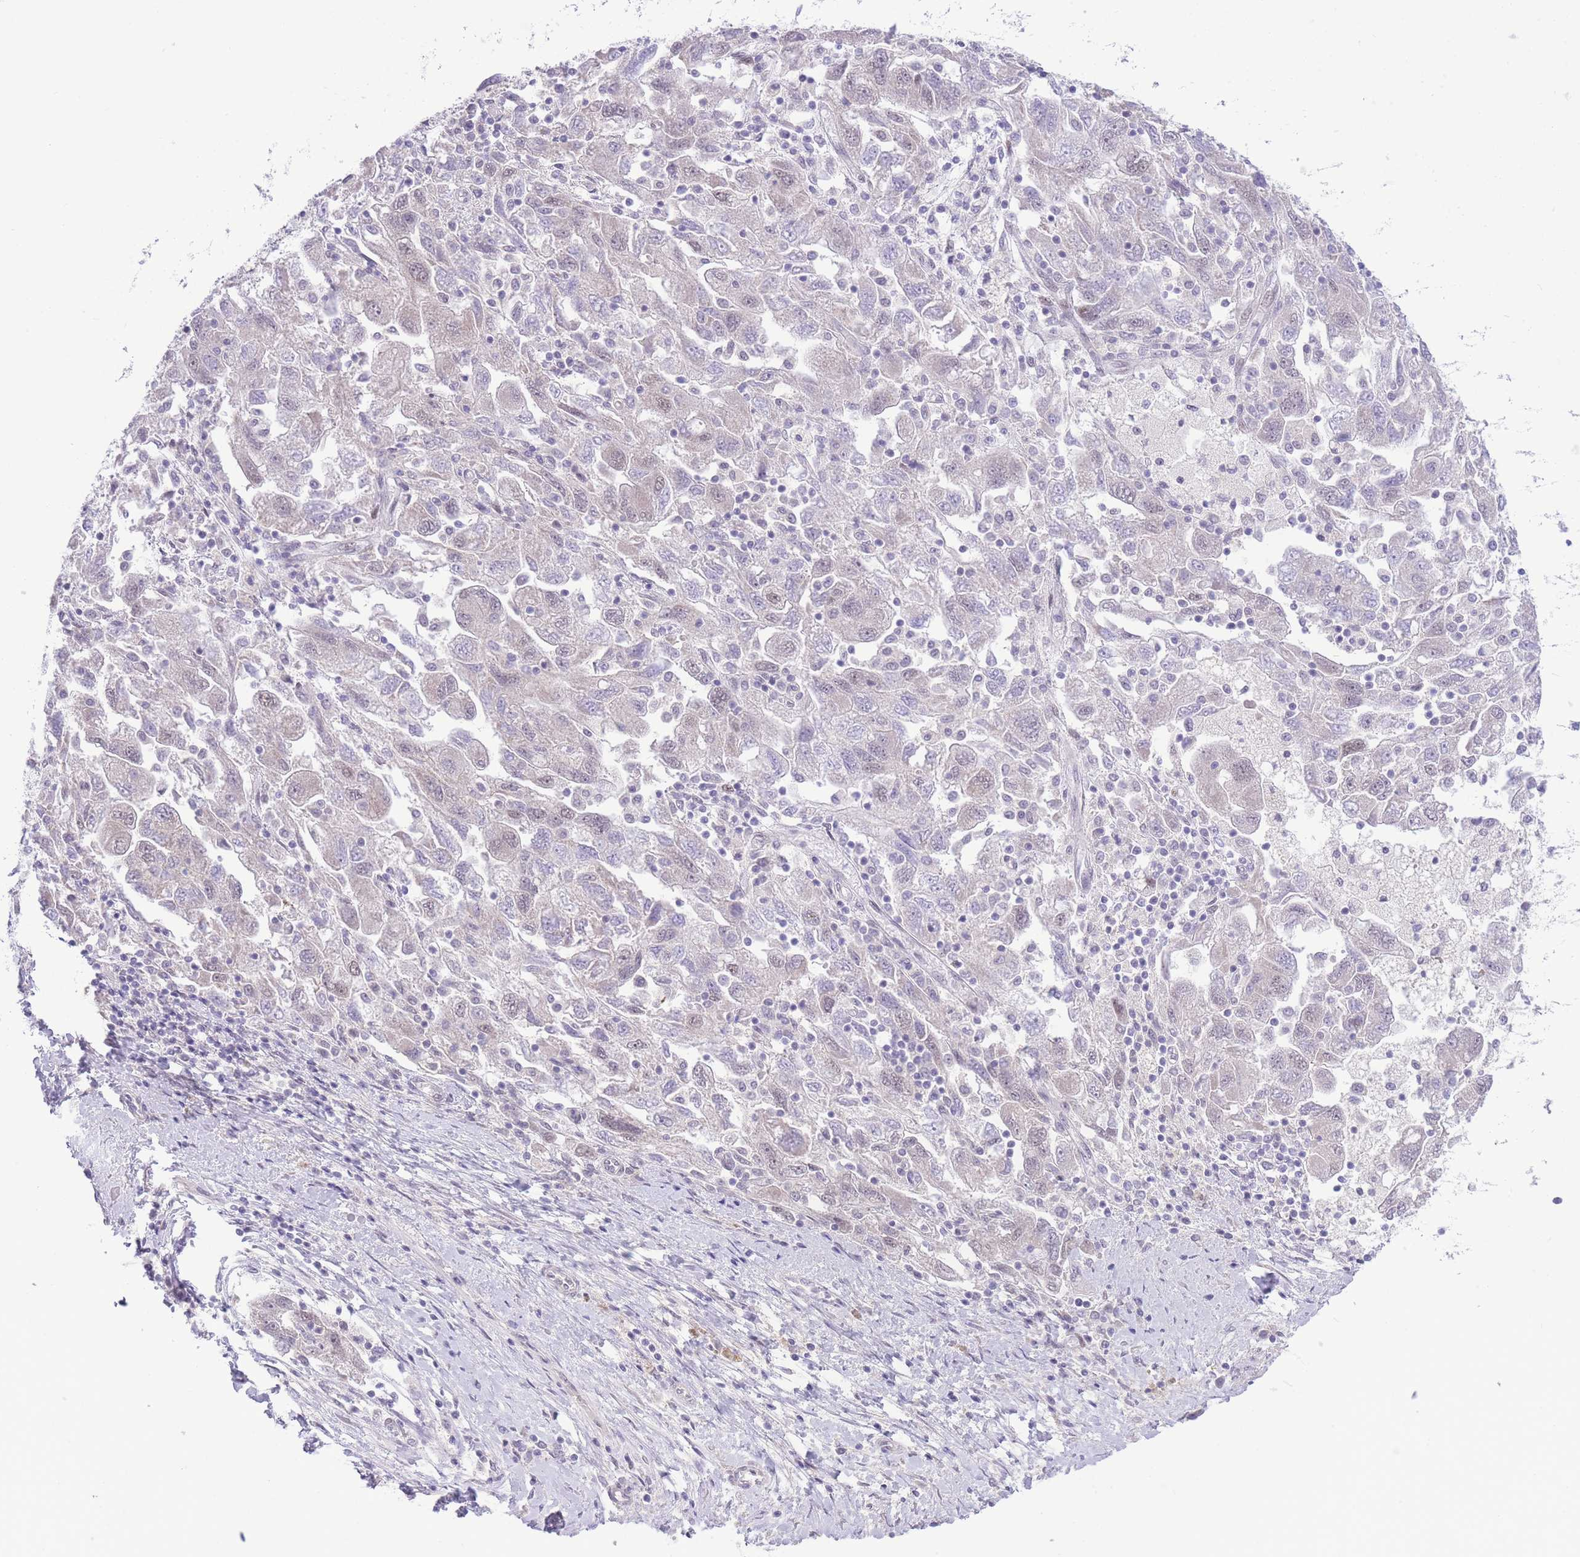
{"staining": {"intensity": "weak", "quantity": "<25%", "location": "nuclear"}, "tissue": "ovarian cancer", "cell_type": "Tumor cells", "image_type": "cancer", "snomed": [{"axis": "morphology", "description": "Carcinoma, NOS"}, {"axis": "morphology", "description": "Cystadenocarcinoma, serous, NOS"}, {"axis": "topography", "description": "Ovary"}], "caption": "High power microscopy image of an IHC histopathology image of ovarian cancer (serous cystadenocarcinoma), revealing no significant positivity in tumor cells.", "gene": "FBXO46", "patient": {"sex": "female", "age": 69}}